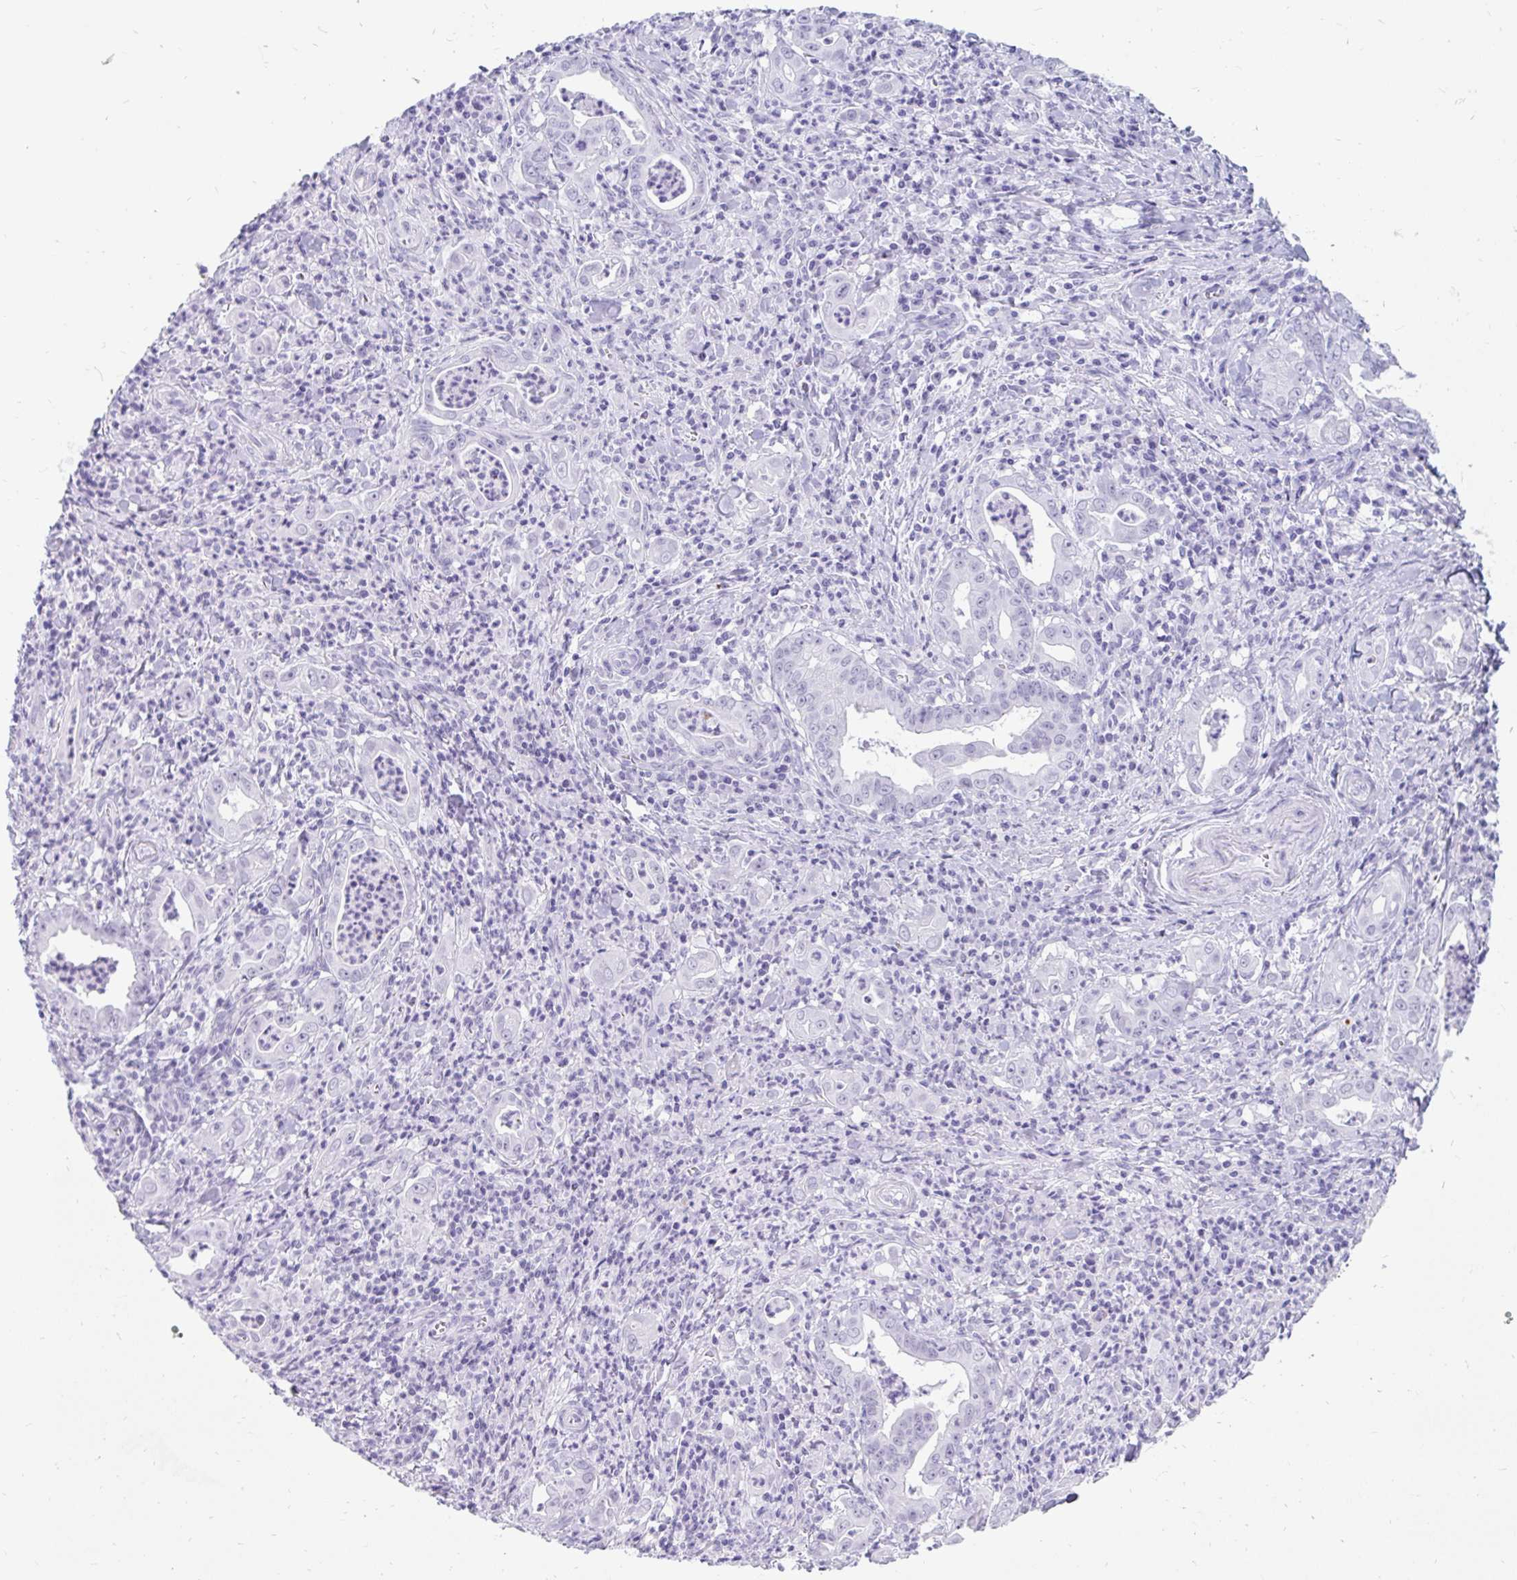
{"staining": {"intensity": "negative", "quantity": "none", "location": "none"}, "tissue": "stomach cancer", "cell_type": "Tumor cells", "image_type": "cancer", "snomed": [{"axis": "morphology", "description": "Adenocarcinoma, NOS"}, {"axis": "topography", "description": "Stomach, upper"}], "caption": "A histopathology image of human stomach cancer (adenocarcinoma) is negative for staining in tumor cells. (Brightfield microscopy of DAB (3,3'-diaminobenzidine) IHC at high magnification).", "gene": "GKN2", "patient": {"sex": "female", "age": 79}}